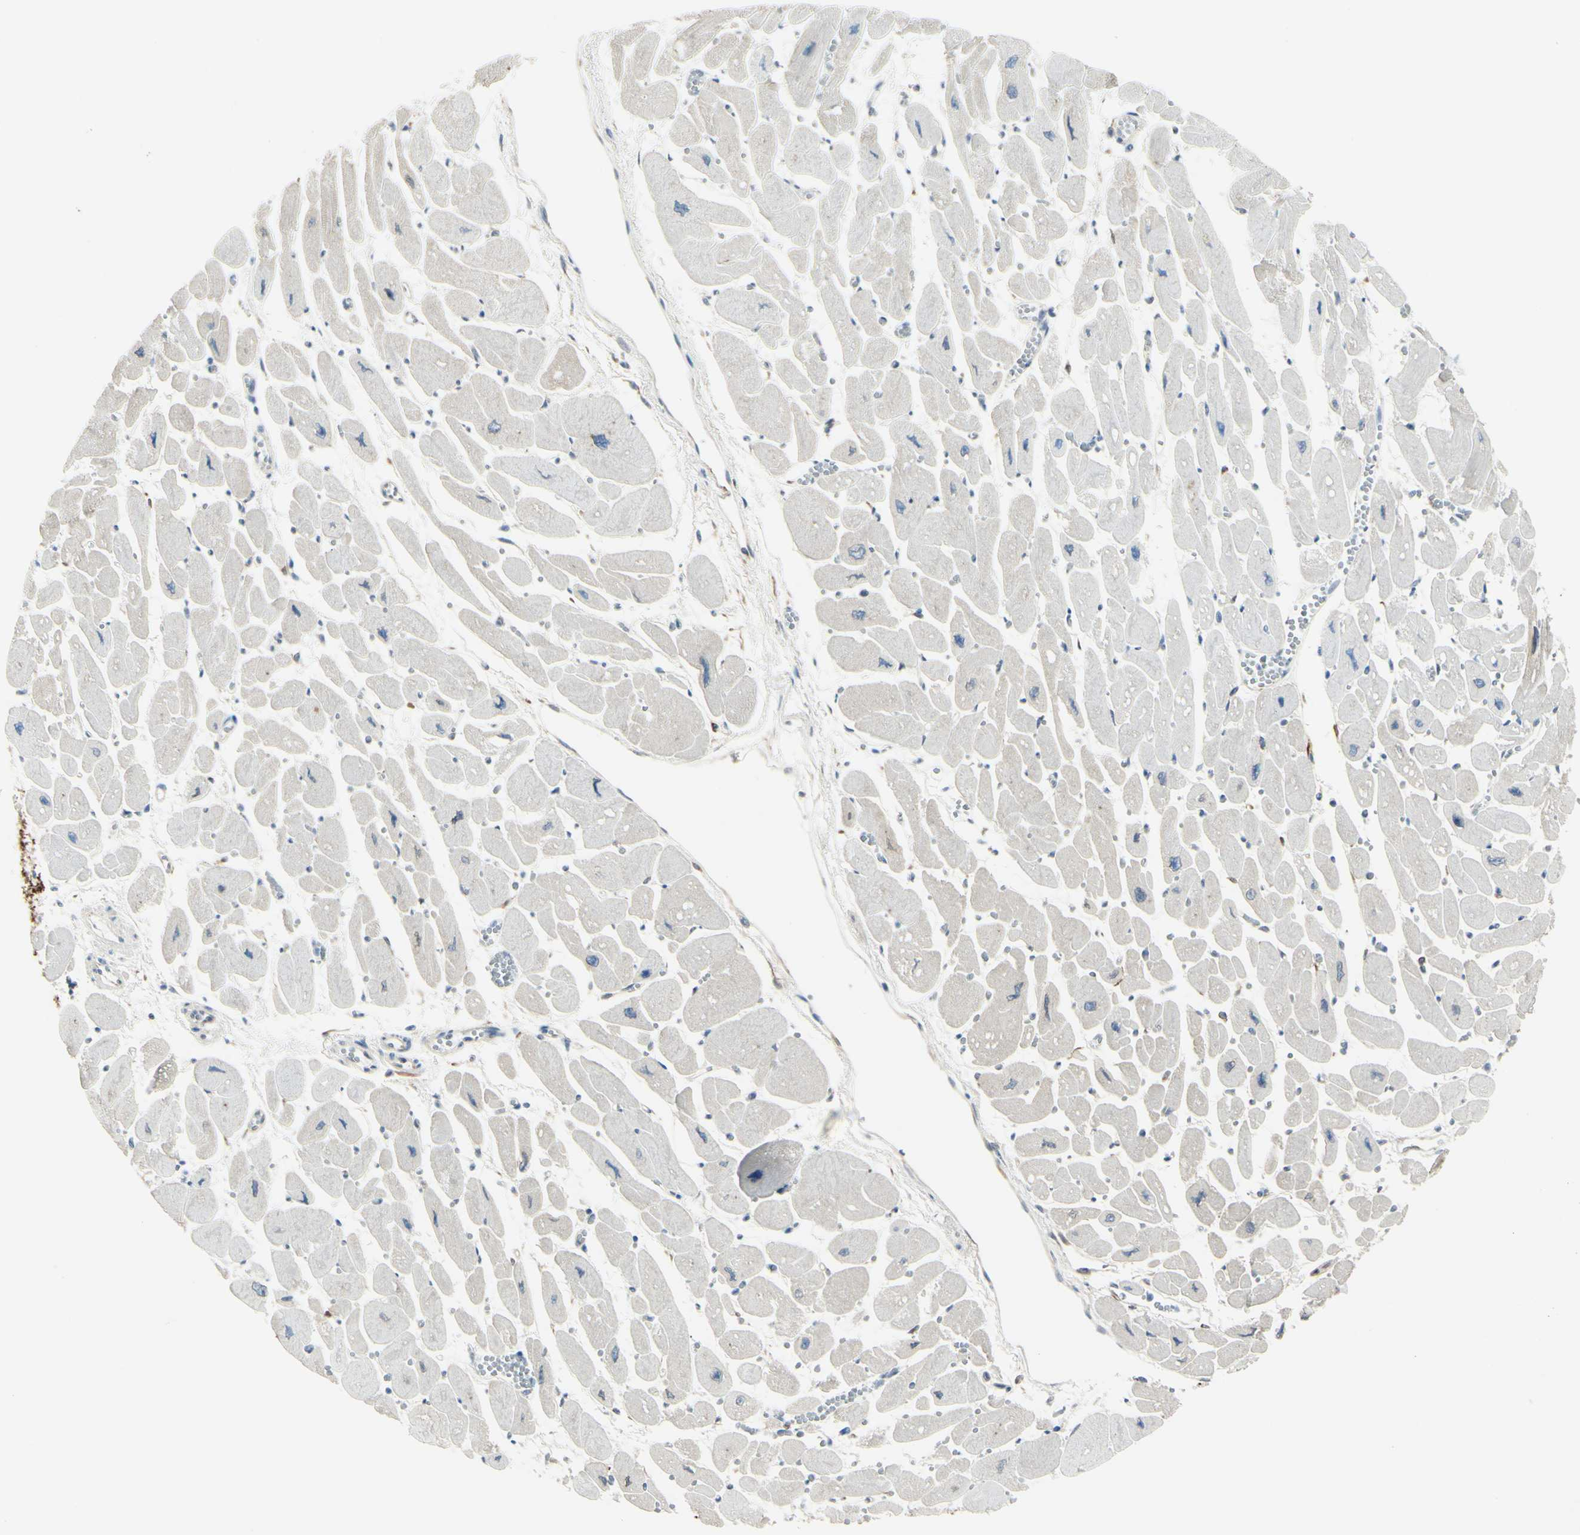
{"staining": {"intensity": "negative", "quantity": "none", "location": "none"}, "tissue": "heart muscle", "cell_type": "Cardiomyocytes", "image_type": "normal", "snomed": [{"axis": "morphology", "description": "Normal tissue, NOS"}, {"axis": "topography", "description": "Heart"}], "caption": "IHC image of benign human heart muscle stained for a protein (brown), which displays no positivity in cardiomyocytes.", "gene": "SELENOS", "patient": {"sex": "female", "age": 54}}